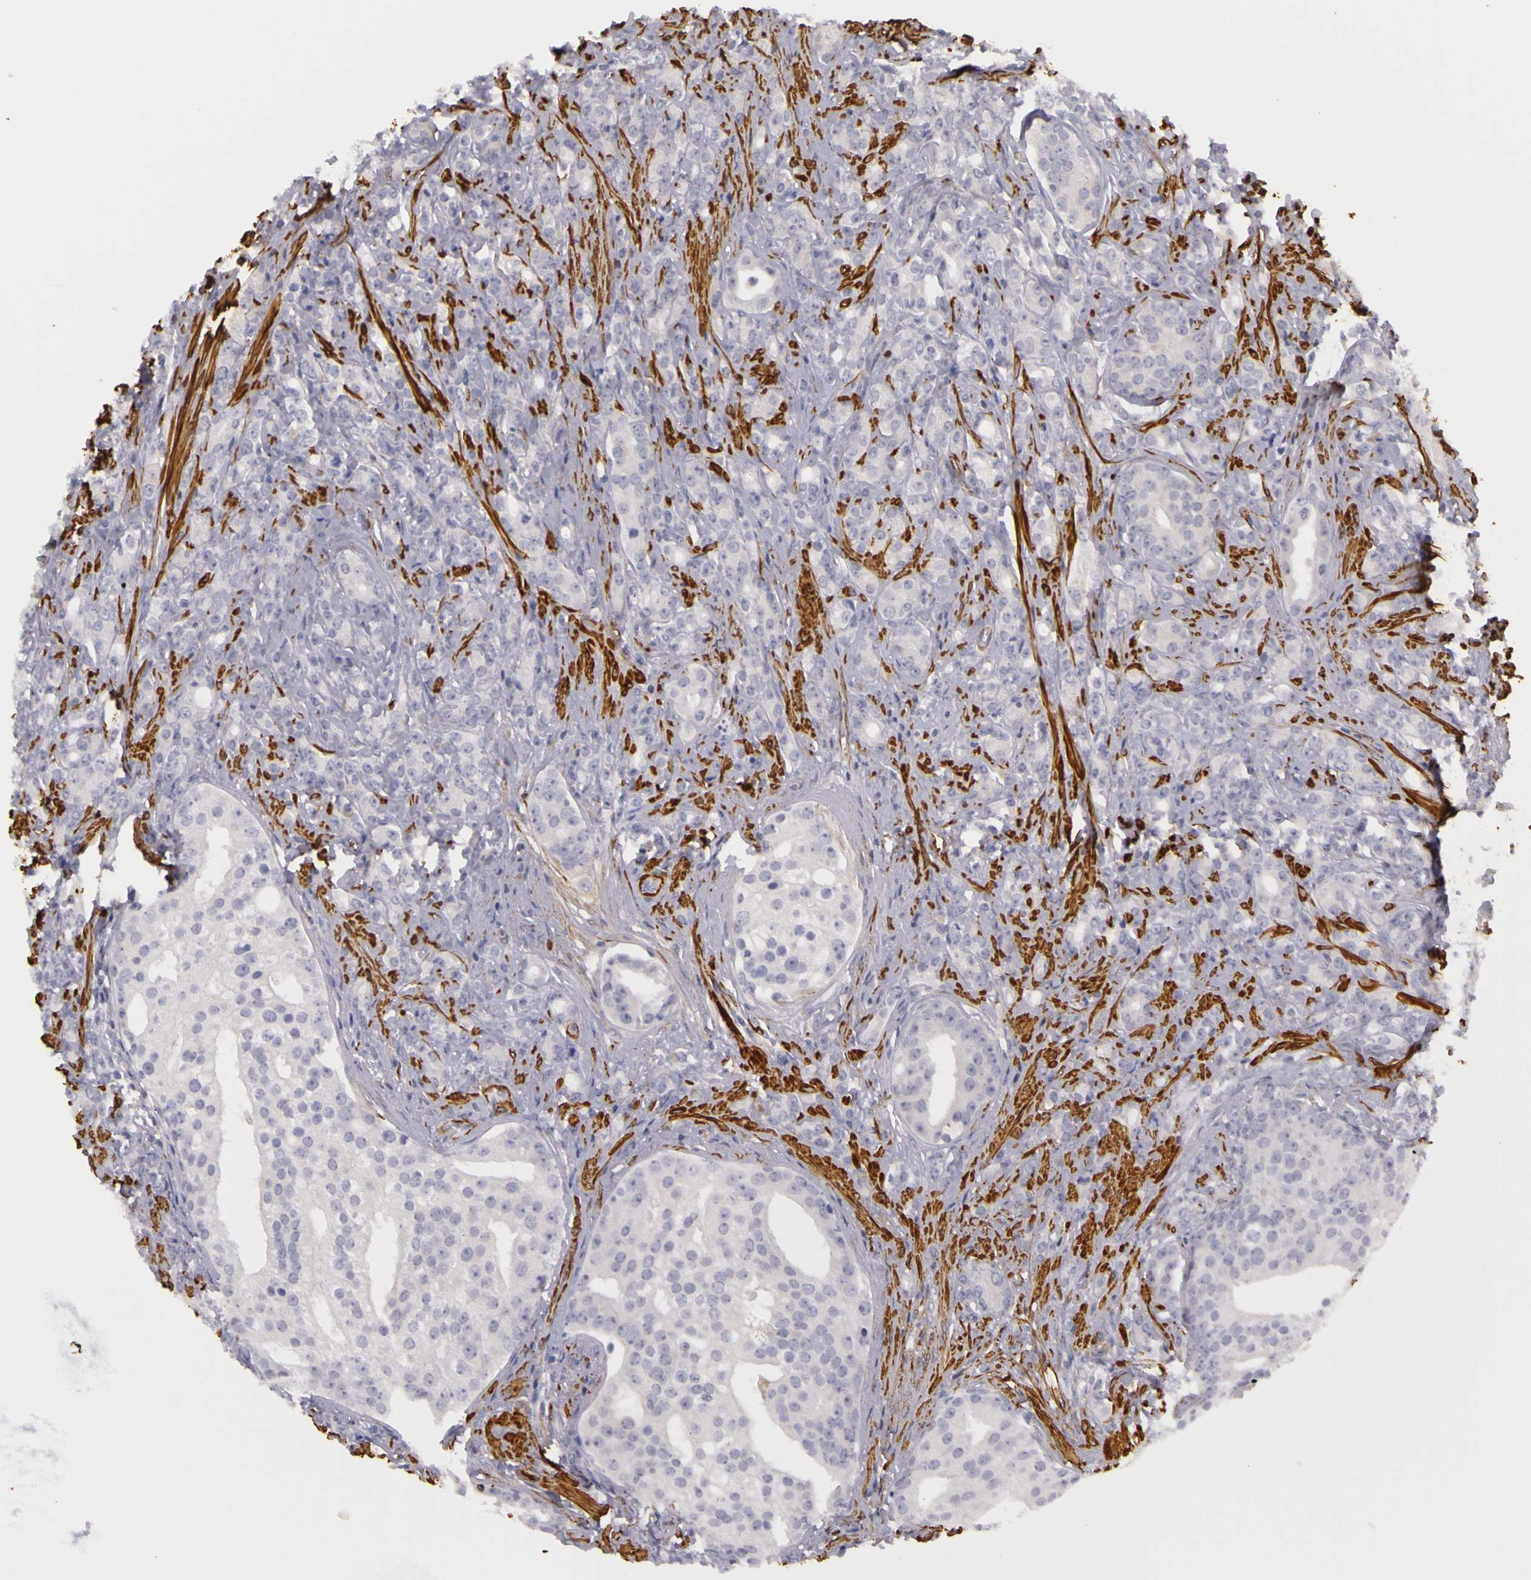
{"staining": {"intensity": "negative", "quantity": "none", "location": "none"}, "tissue": "prostate cancer", "cell_type": "Tumor cells", "image_type": "cancer", "snomed": [{"axis": "morphology", "description": "Adenocarcinoma, Medium grade"}, {"axis": "topography", "description": "Prostate"}], "caption": "An image of human medium-grade adenocarcinoma (prostate) is negative for staining in tumor cells.", "gene": "CNTN2", "patient": {"sex": "male", "age": 59}}